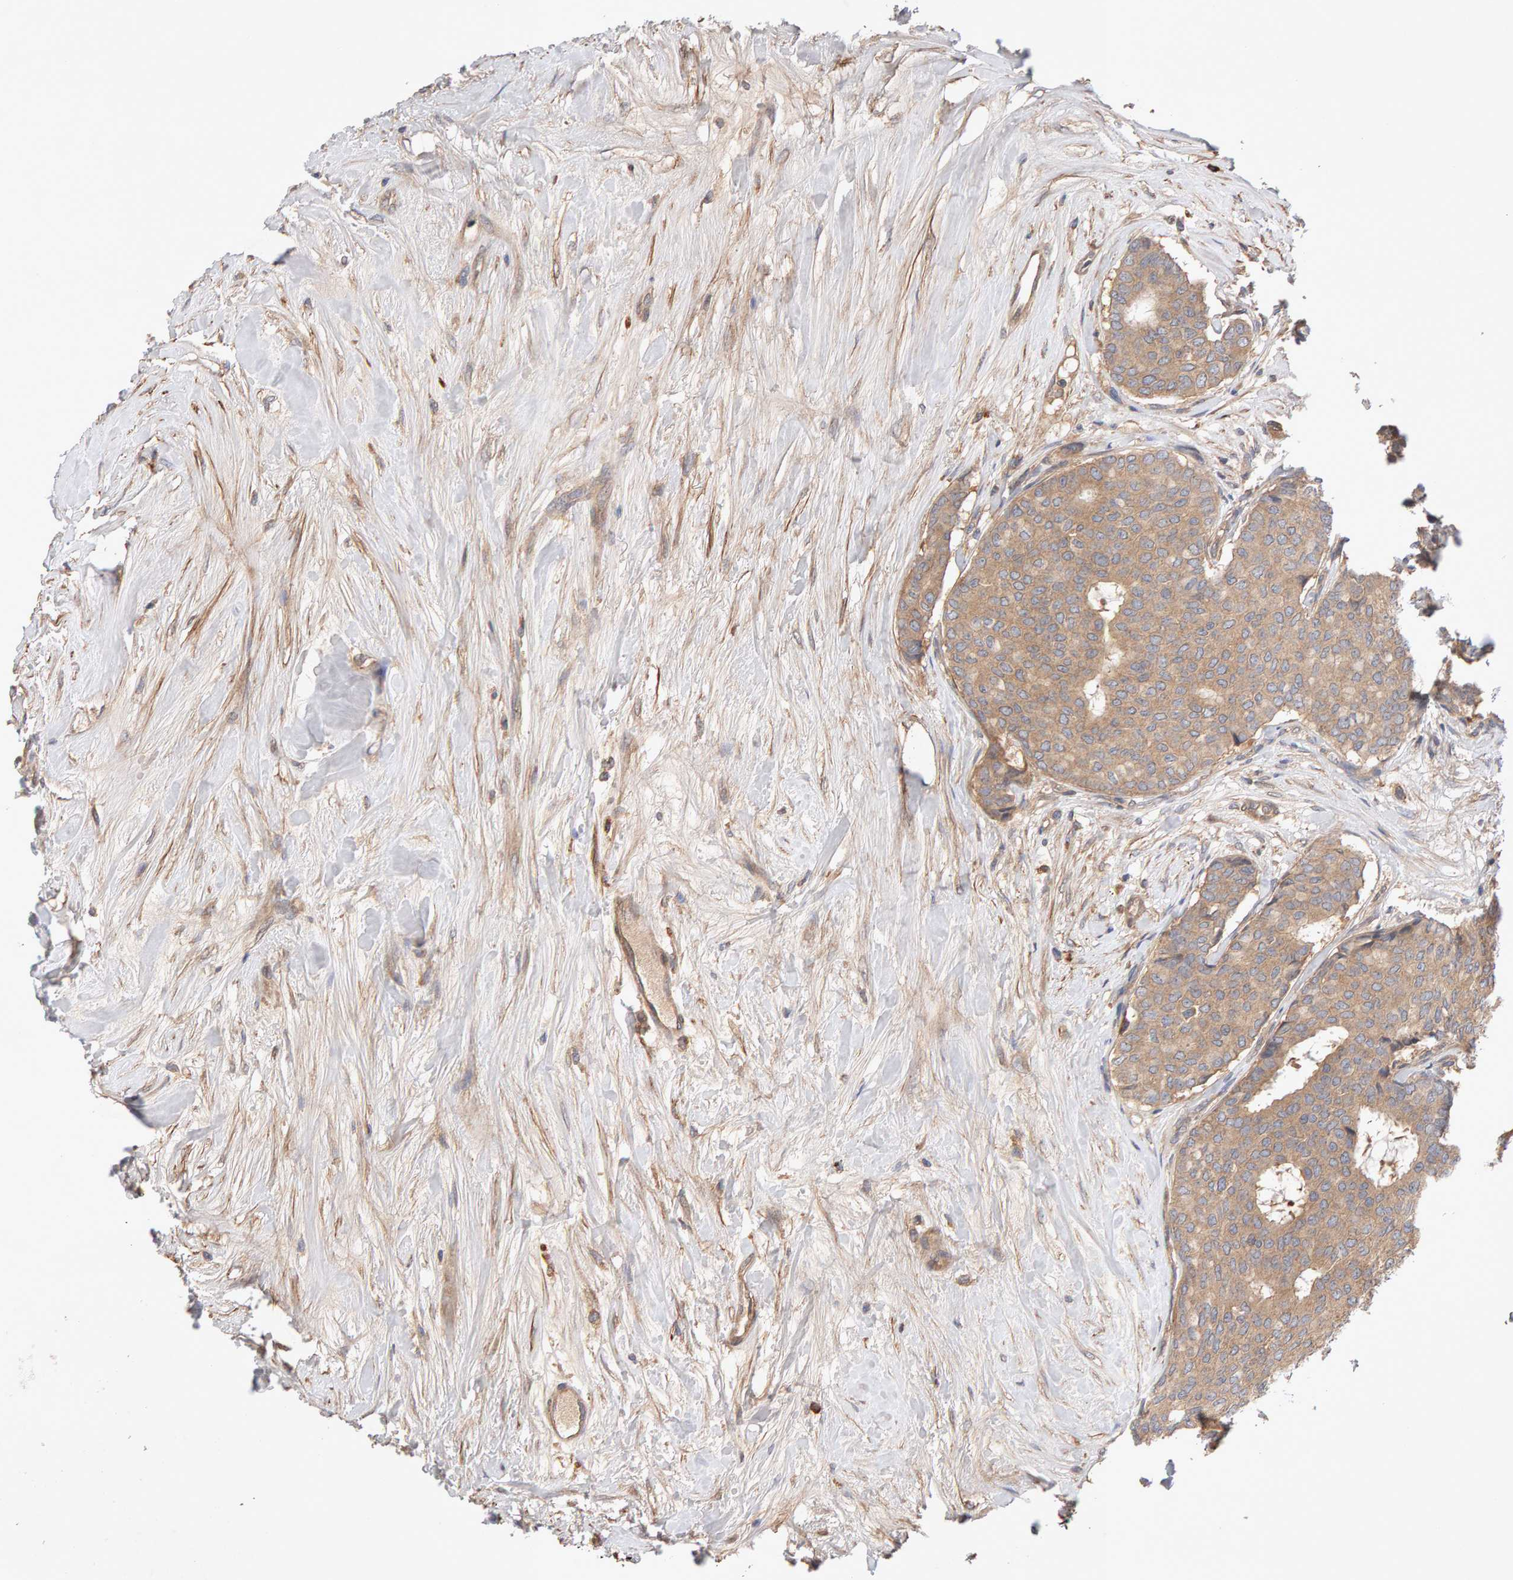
{"staining": {"intensity": "moderate", "quantity": ">75%", "location": "cytoplasmic/membranous"}, "tissue": "breast cancer", "cell_type": "Tumor cells", "image_type": "cancer", "snomed": [{"axis": "morphology", "description": "Duct carcinoma"}, {"axis": "topography", "description": "Breast"}], "caption": "Breast cancer (intraductal carcinoma) stained with DAB immunohistochemistry displays medium levels of moderate cytoplasmic/membranous expression in approximately >75% of tumor cells.", "gene": "RNF19A", "patient": {"sex": "female", "age": 75}}